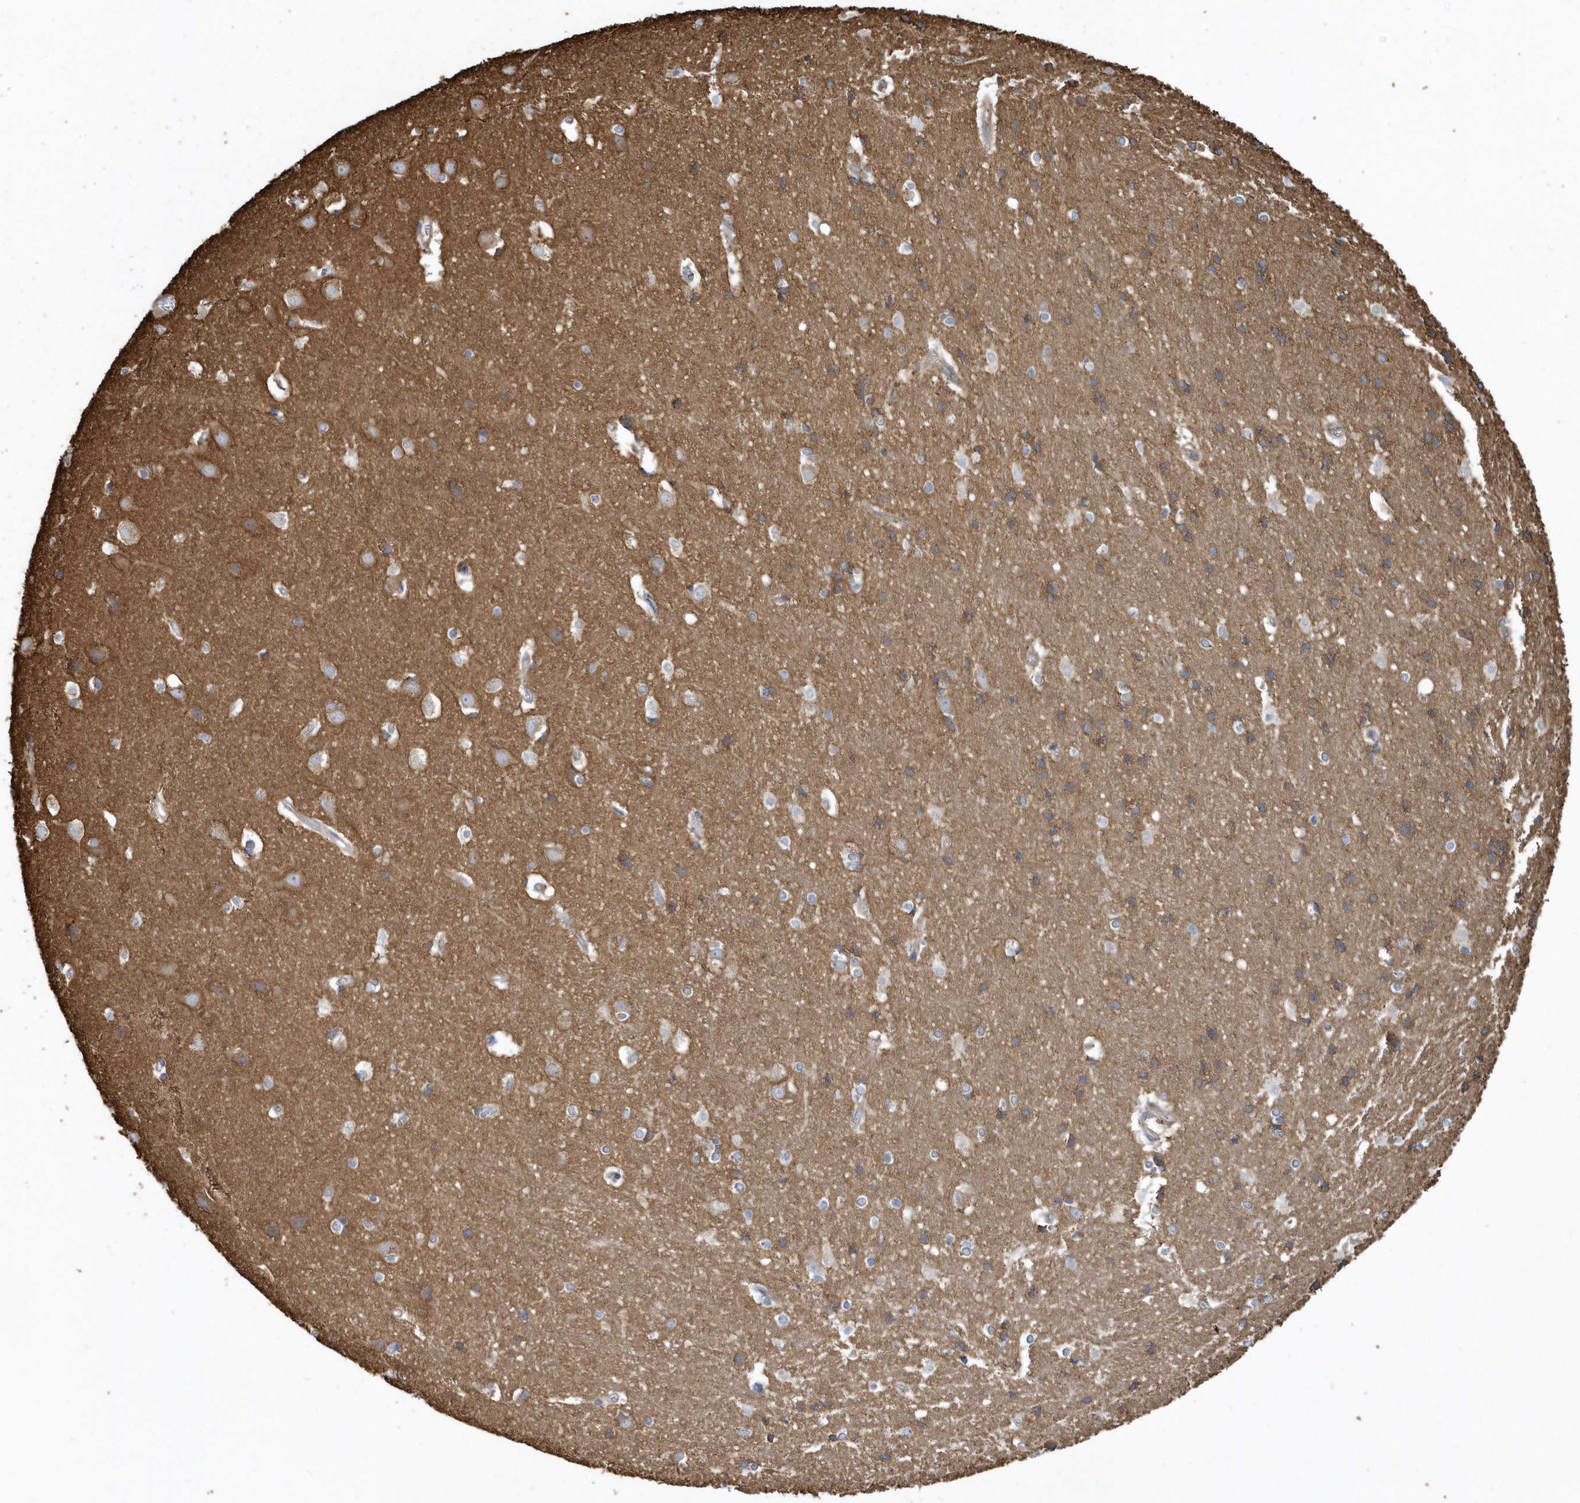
{"staining": {"intensity": "weak", "quantity": "25%-75%", "location": "cytoplasmic/membranous"}, "tissue": "cerebral cortex", "cell_type": "Endothelial cells", "image_type": "normal", "snomed": [{"axis": "morphology", "description": "Normal tissue, NOS"}, {"axis": "topography", "description": "Cerebral cortex"}], "caption": "An IHC image of unremarkable tissue is shown. Protein staining in brown labels weak cytoplasmic/membranous positivity in cerebral cortex within endothelial cells.", "gene": "TRAIP", "patient": {"sex": "male", "age": 54}}